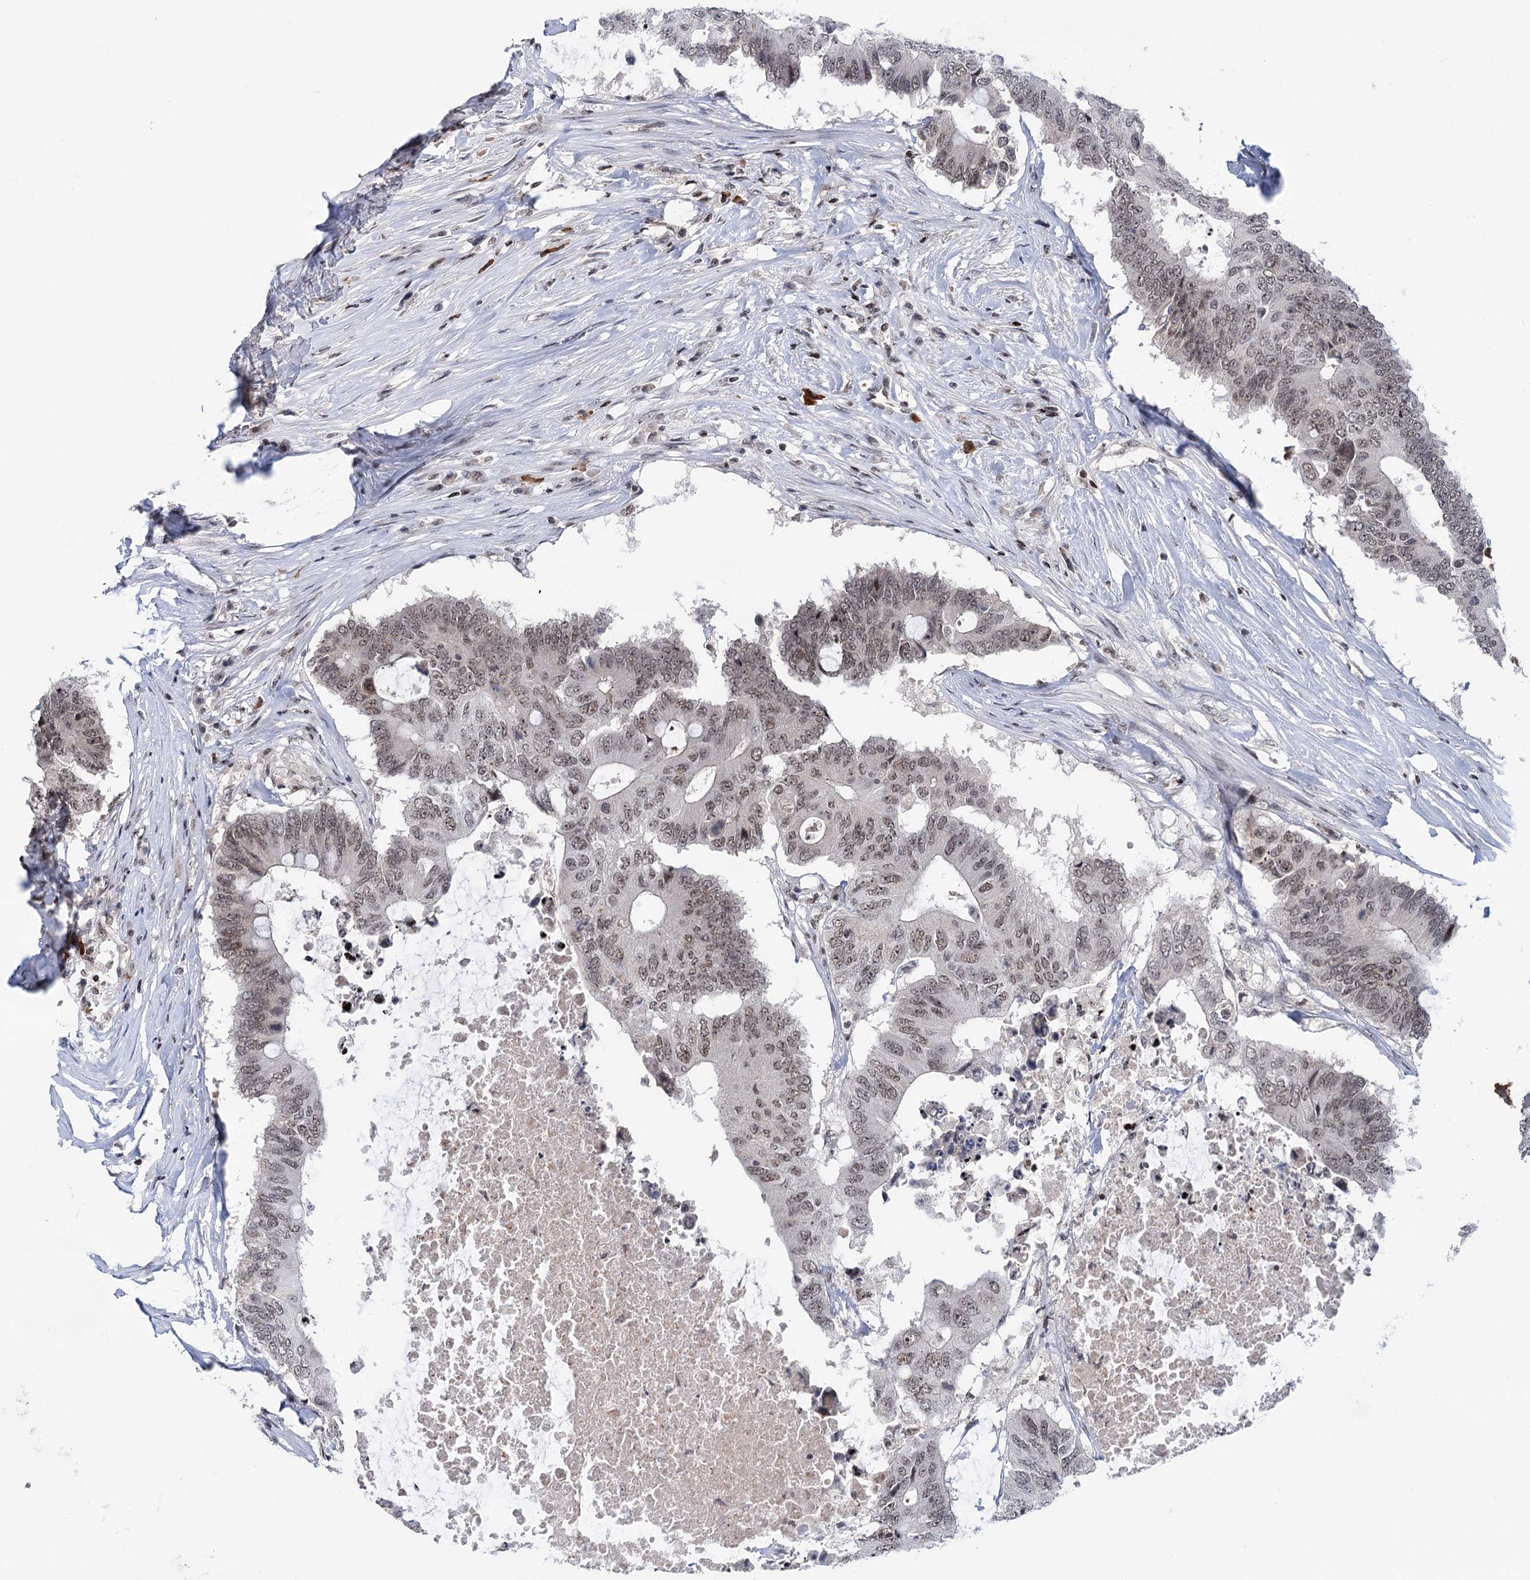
{"staining": {"intensity": "negative", "quantity": "none", "location": "none"}, "tissue": "colorectal cancer", "cell_type": "Tumor cells", "image_type": "cancer", "snomed": [{"axis": "morphology", "description": "Adenocarcinoma, NOS"}, {"axis": "topography", "description": "Colon"}], "caption": "Histopathology image shows no significant protein staining in tumor cells of colorectal cancer (adenocarcinoma).", "gene": "ZCCHC10", "patient": {"sex": "male", "age": 71}}